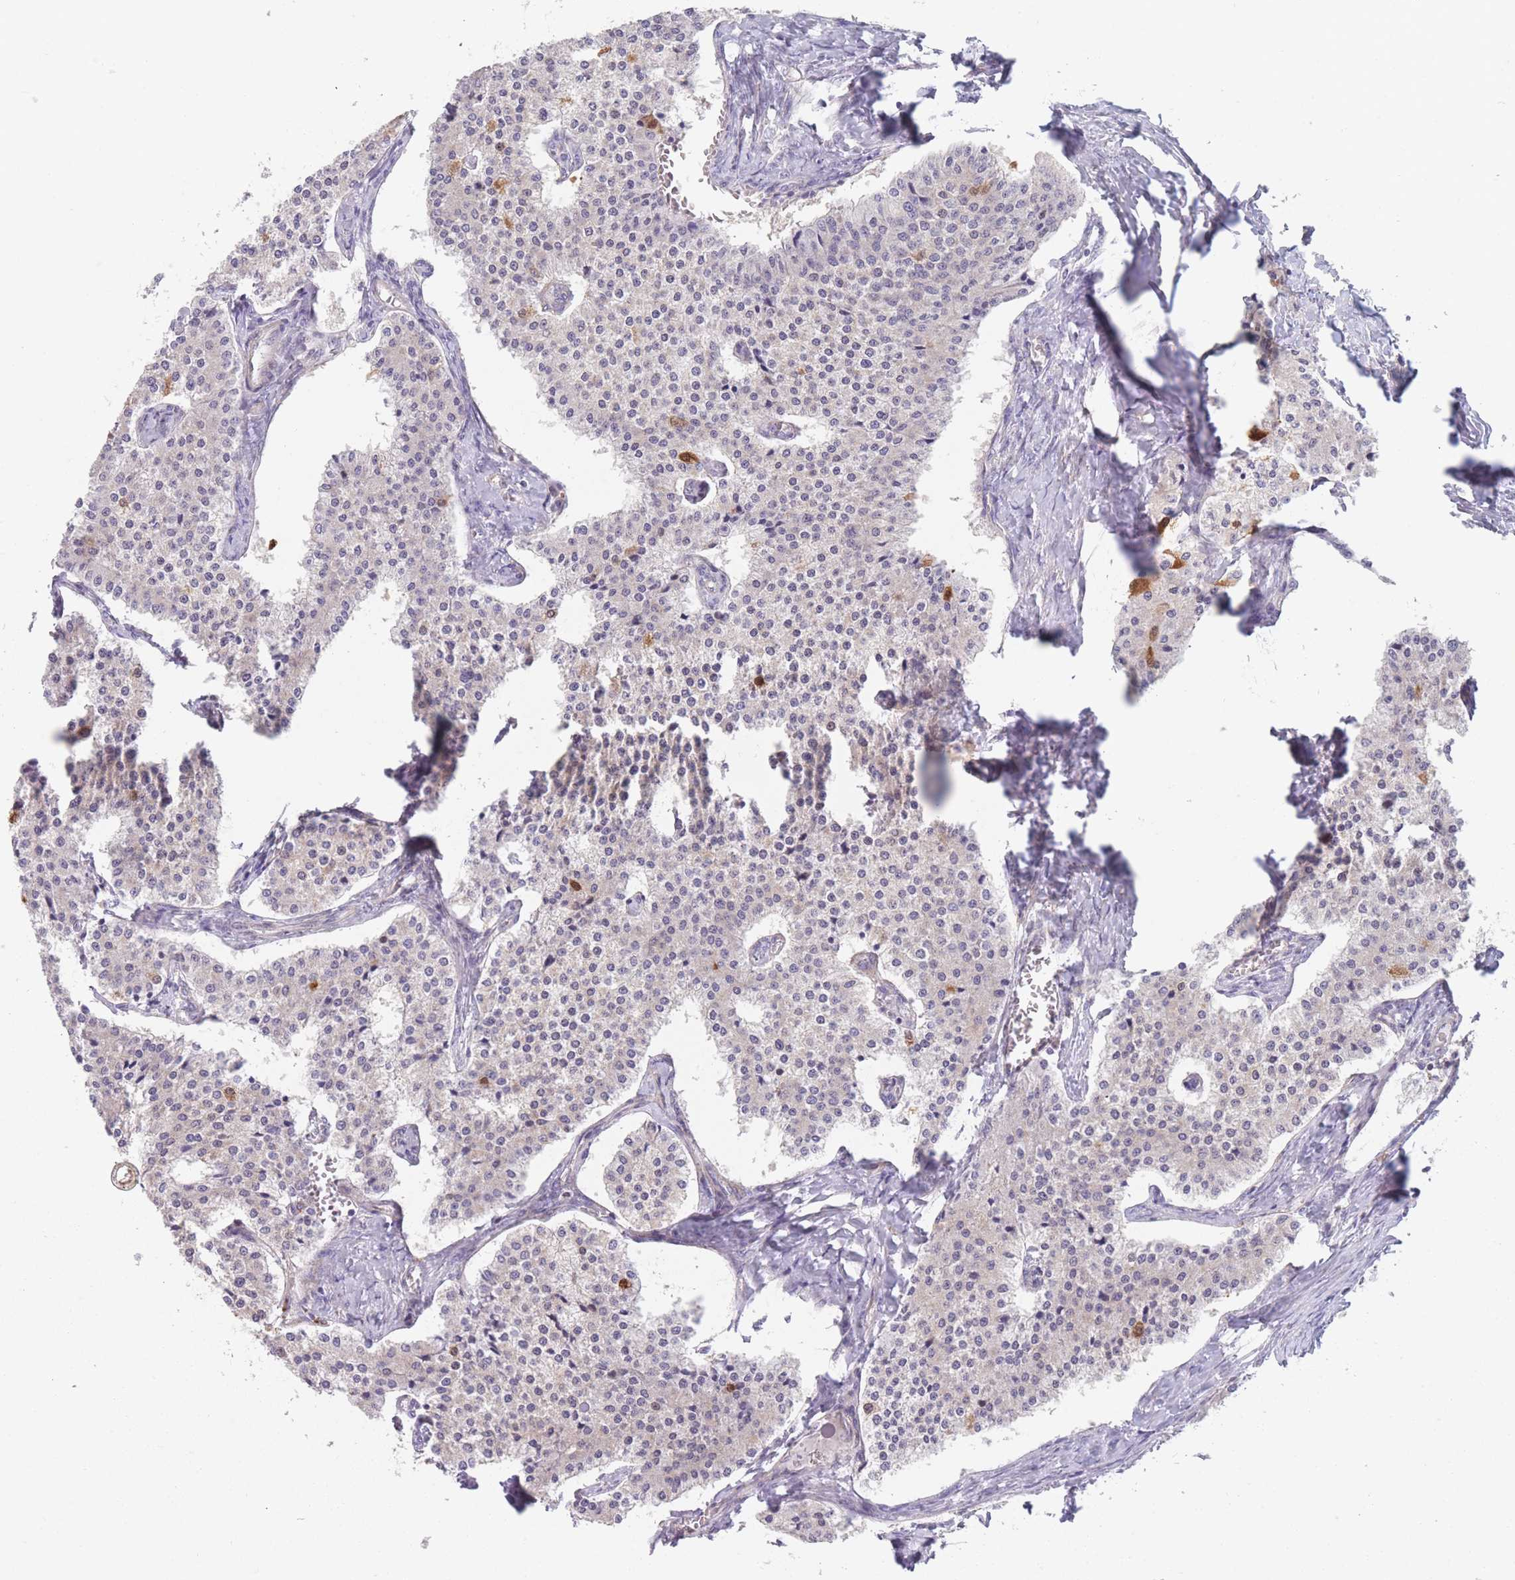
{"staining": {"intensity": "strong", "quantity": "<25%", "location": "cytoplasmic/membranous"}, "tissue": "carcinoid", "cell_type": "Tumor cells", "image_type": "cancer", "snomed": [{"axis": "morphology", "description": "Carcinoid, malignant, NOS"}, {"axis": "topography", "description": "Colon"}], "caption": "Carcinoid tissue shows strong cytoplasmic/membranous positivity in about <25% of tumor cells, visualized by immunohistochemistry. The protein of interest is stained brown, and the nuclei are stained in blue (DAB IHC with brightfield microscopy, high magnification).", "gene": "SMPD4", "patient": {"sex": "female", "age": 52}}